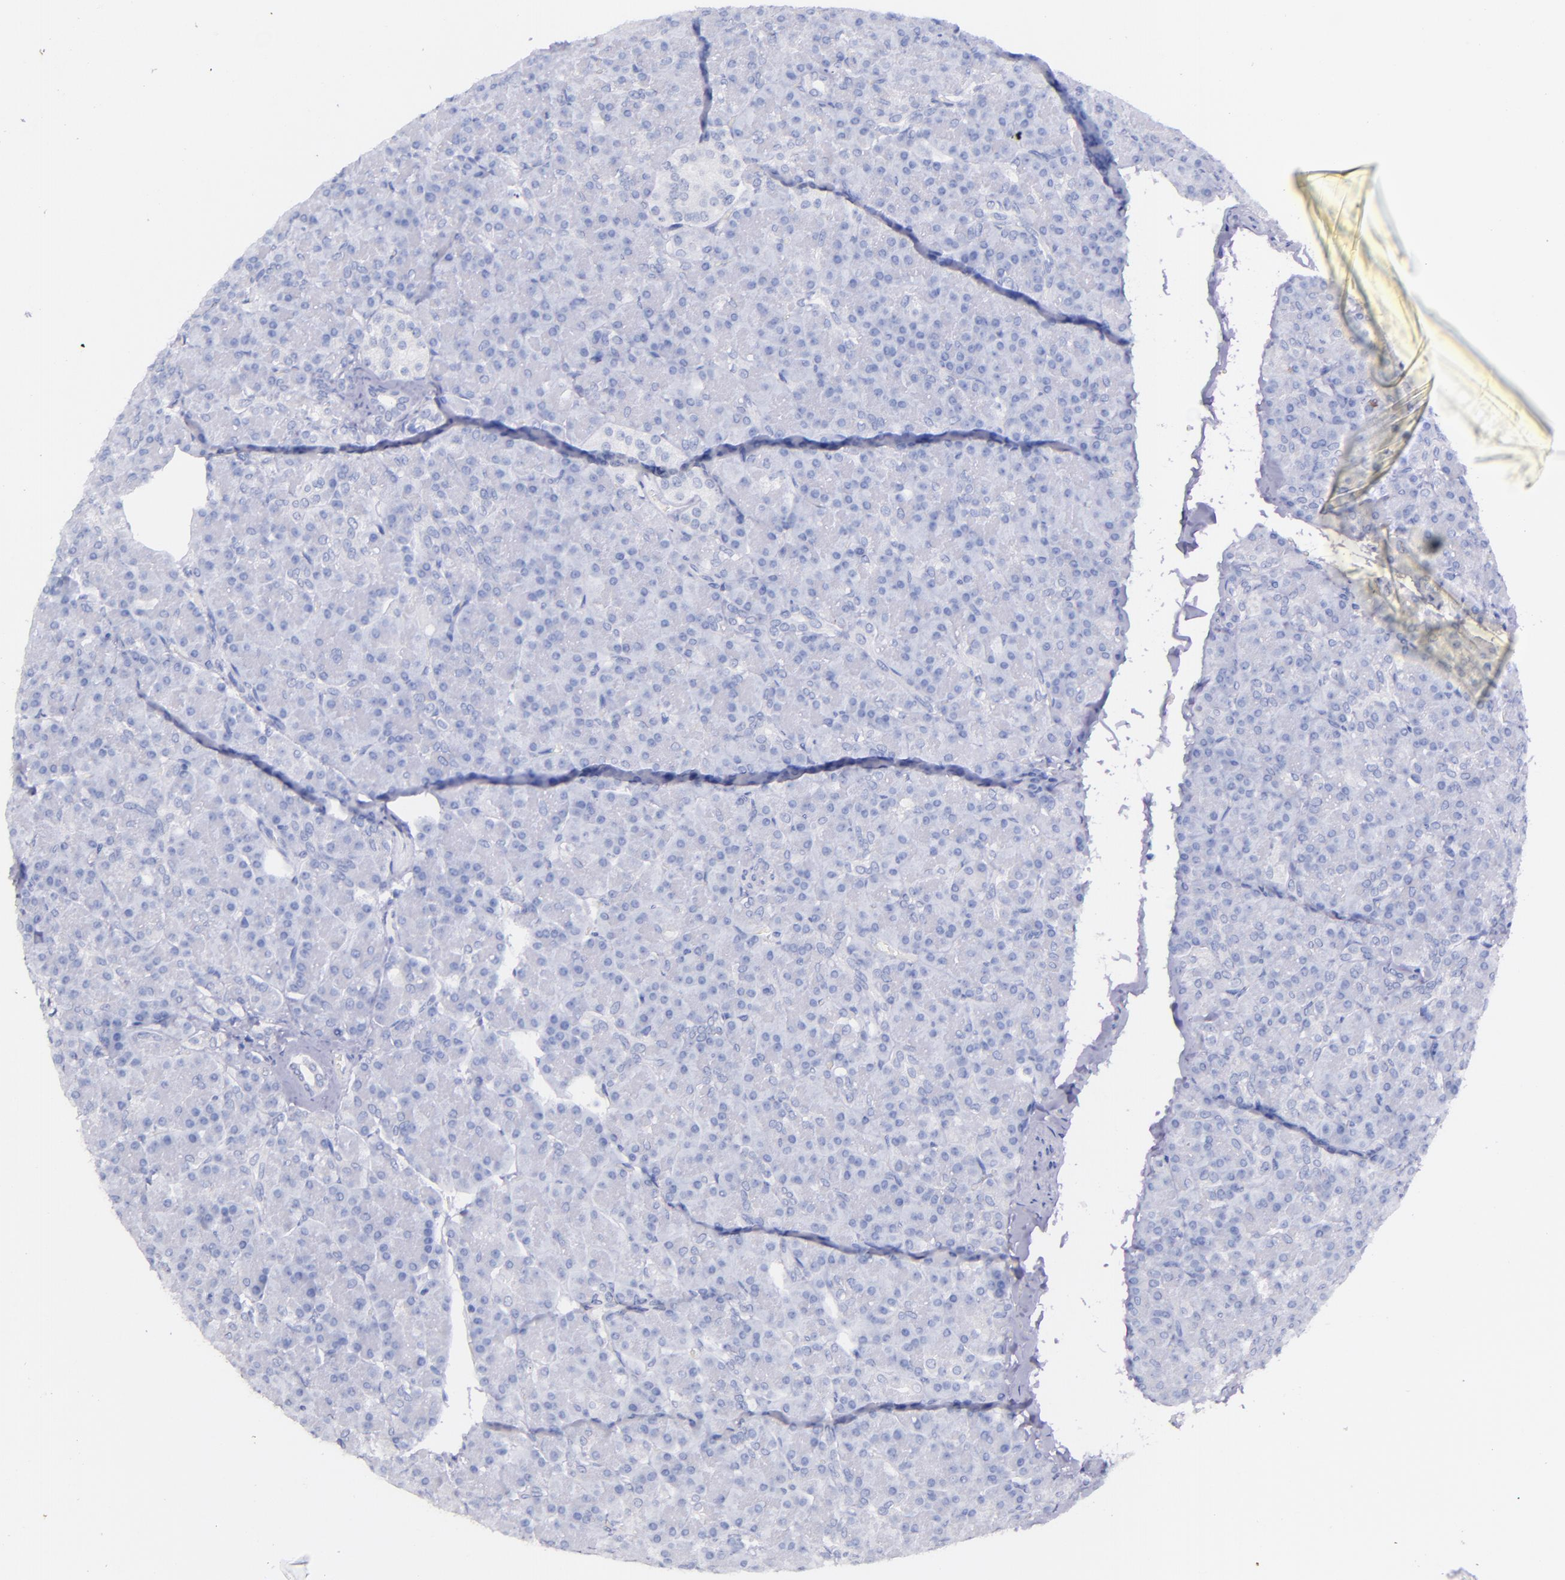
{"staining": {"intensity": "negative", "quantity": "none", "location": "none"}, "tissue": "pancreas", "cell_type": "Exocrine glandular cells", "image_type": "normal", "snomed": [{"axis": "morphology", "description": "Normal tissue, NOS"}, {"axis": "topography", "description": "Pancreas"}], "caption": "Histopathology image shows no significant protein staining in exocrine glandular cells of normal pancreas.", "gene": "KNG1", "patient": {"sex": "female", "age": 43}}